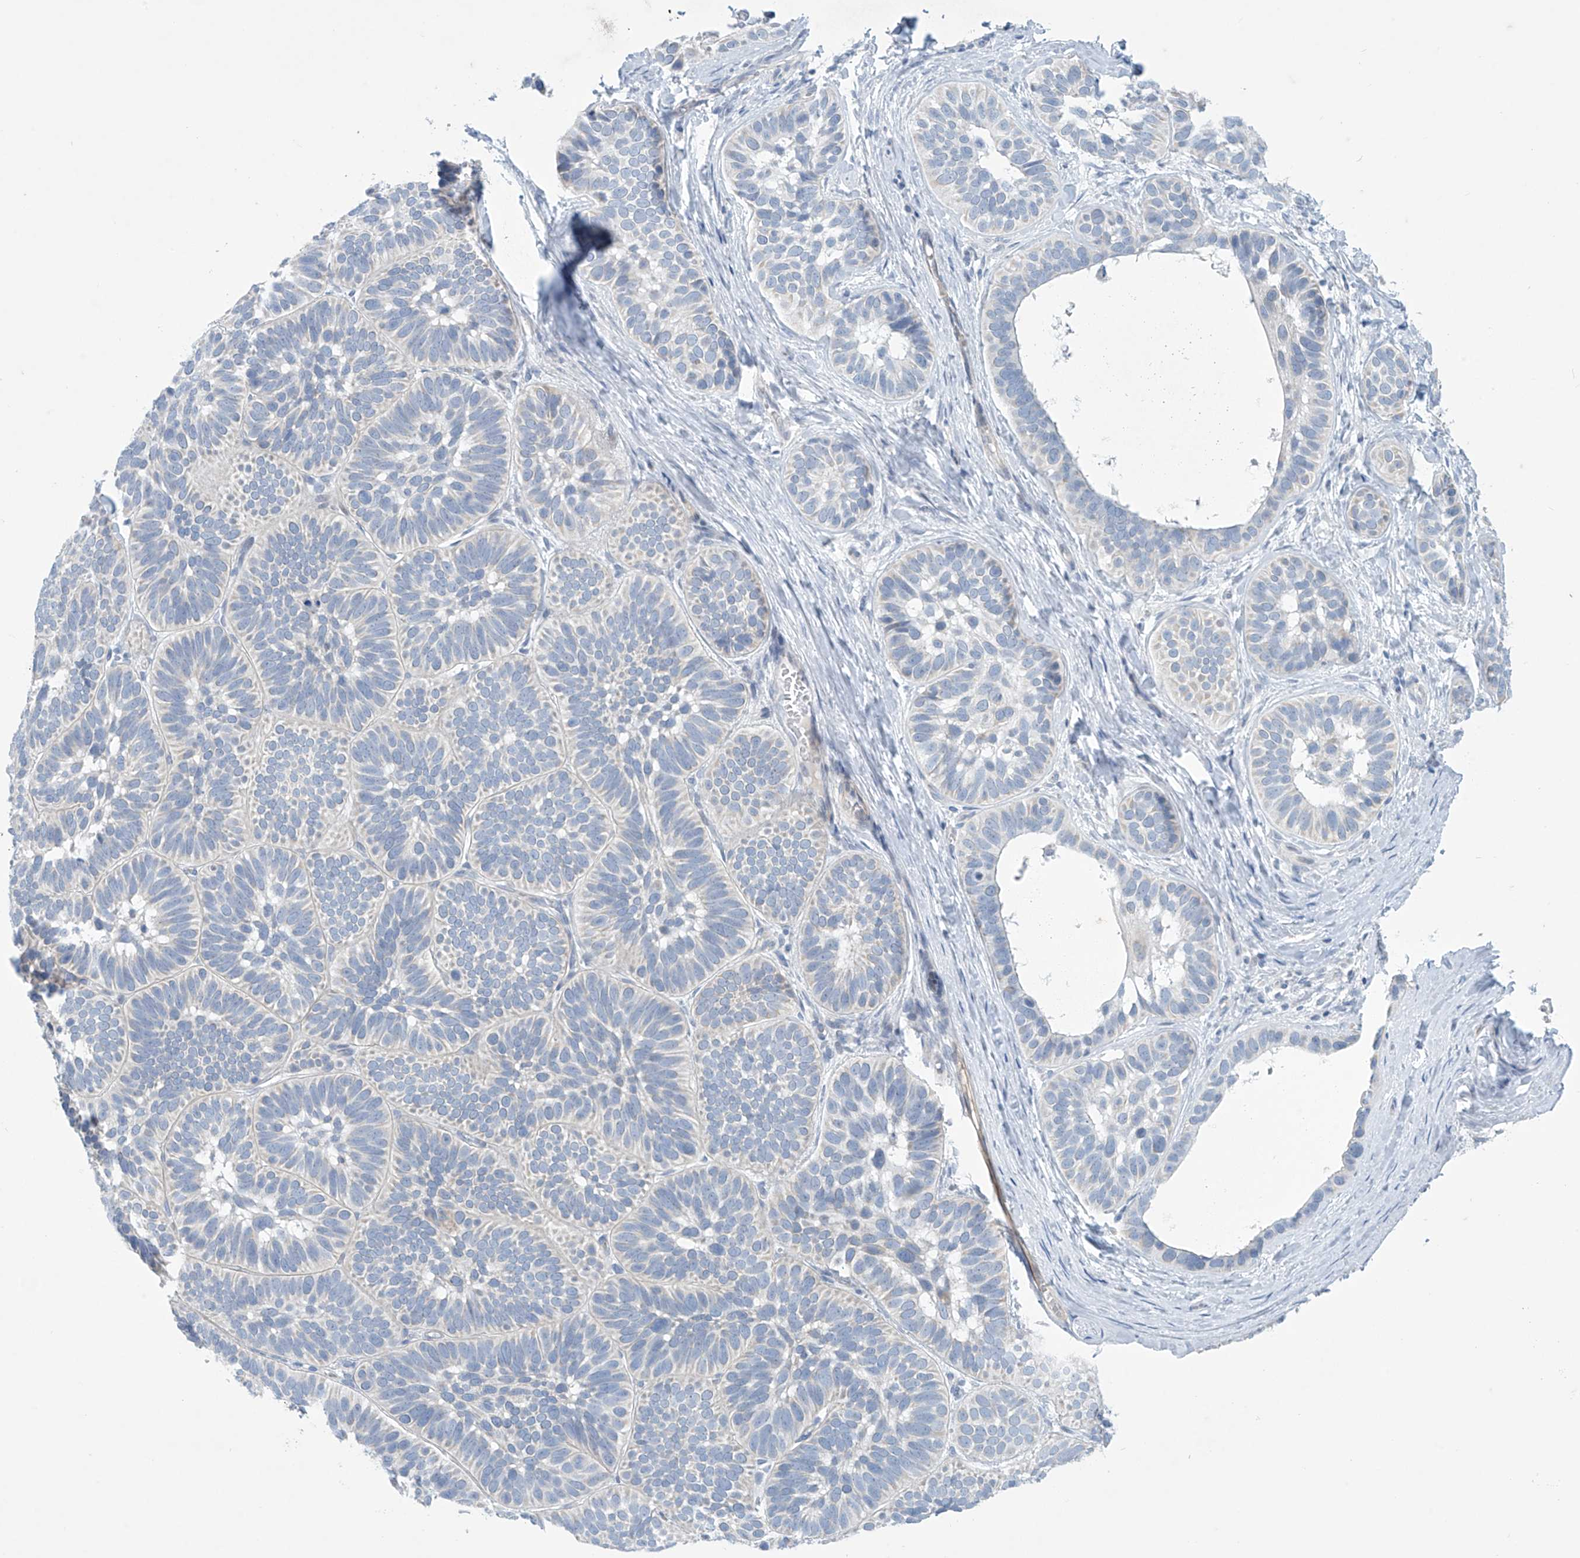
{"staining": {"intensity": "negative", "quantity": "none", "location": "none"}, "tissue": "skin cancer", "cell_type": "Tumor cells", "image_type": "cancer", "snomed": [{"axis": "morphology", "description": "Basal cell carcinoma"}, {"axis": "topography", "description": "Skin"}], "caption": "IHC of skin cancer (basal cell carcinoma) exhibits no expression in tumor cells.", "gene": "SLC35A5", "patient": {"sex": "male", "age": 62}}